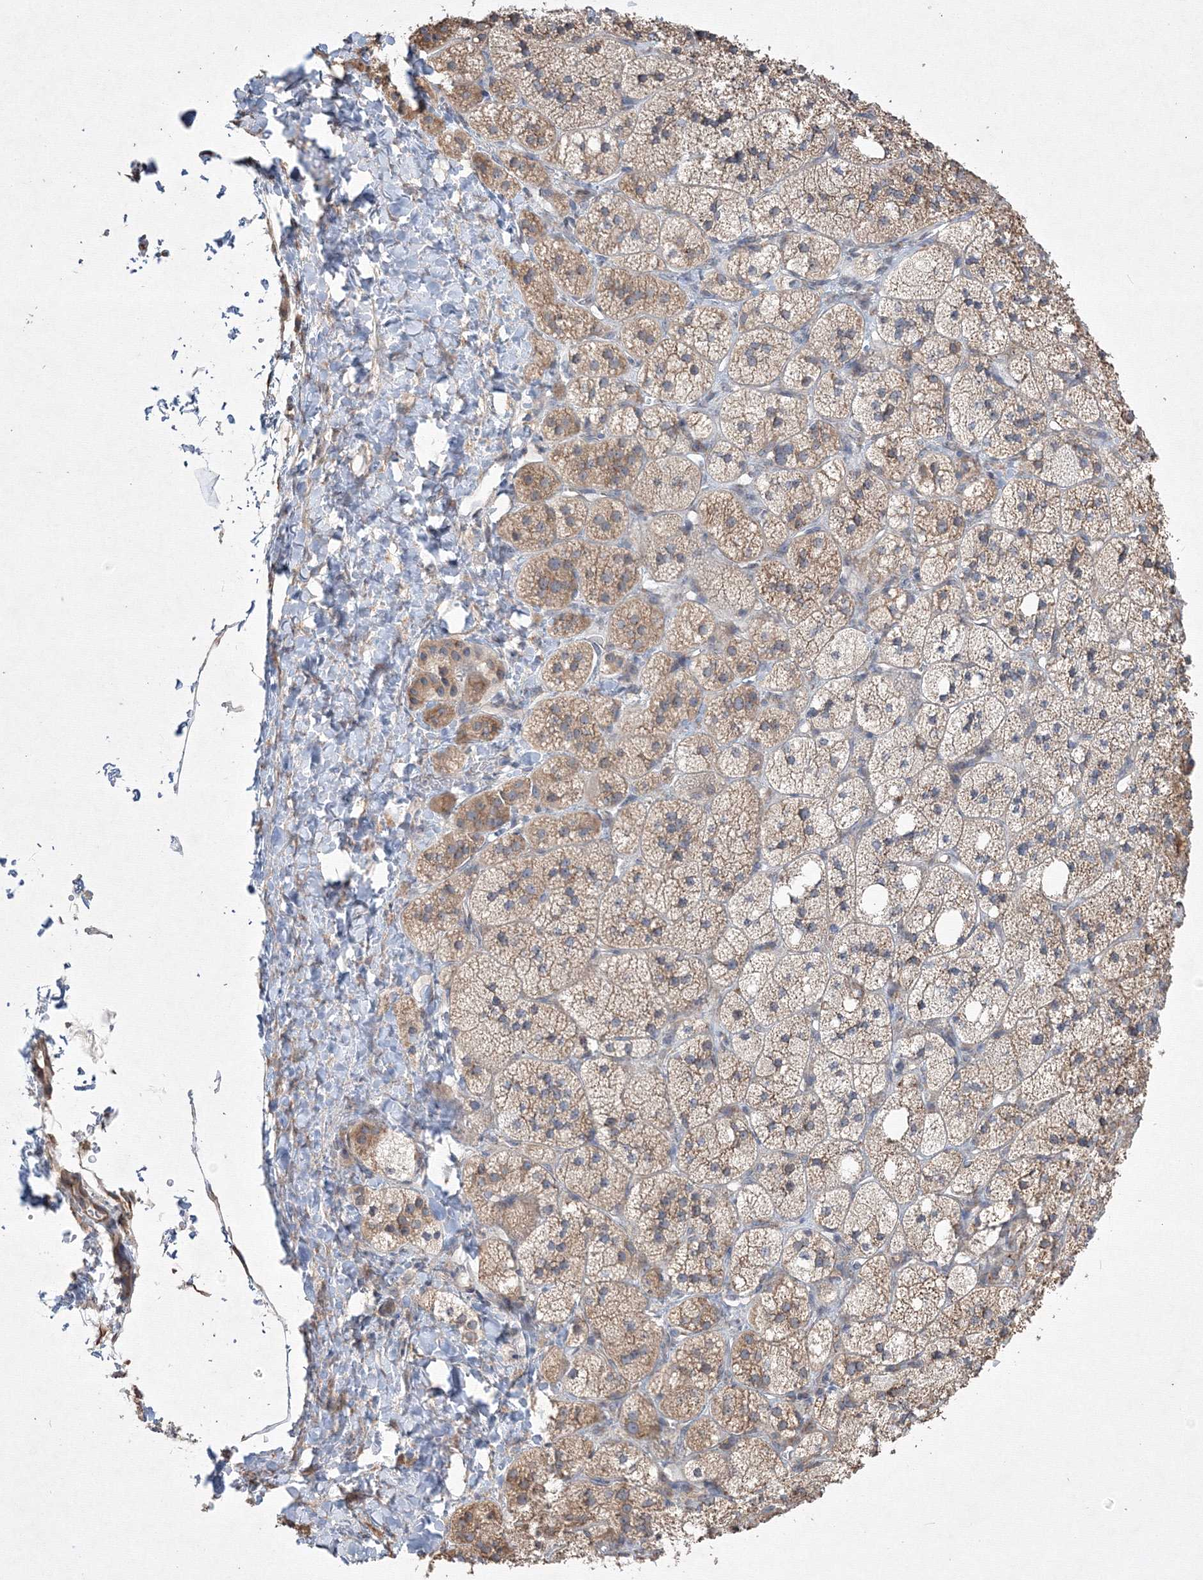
{"staining": {"intensity": "moderate", "quantity": "25%-75%", "location": "cytoplasmic/membranous"}, "tissue": "adrenal gland", "cell_type": "Glandular cells", "image_type": "normal", "snomed": [{"axis": "morphology", "description": "Normal tissue, NOS"}, {"axis": "topography", "description": "Adrenal gland"}], "caption": "The micrograph shows staining of benign adrenal gland, revealing moderate cytoplasmic/membranous protein expression (brown color) within glandular cells.", "gene": "FBXL8", "patient": {"sex": "male", "age": 61}}